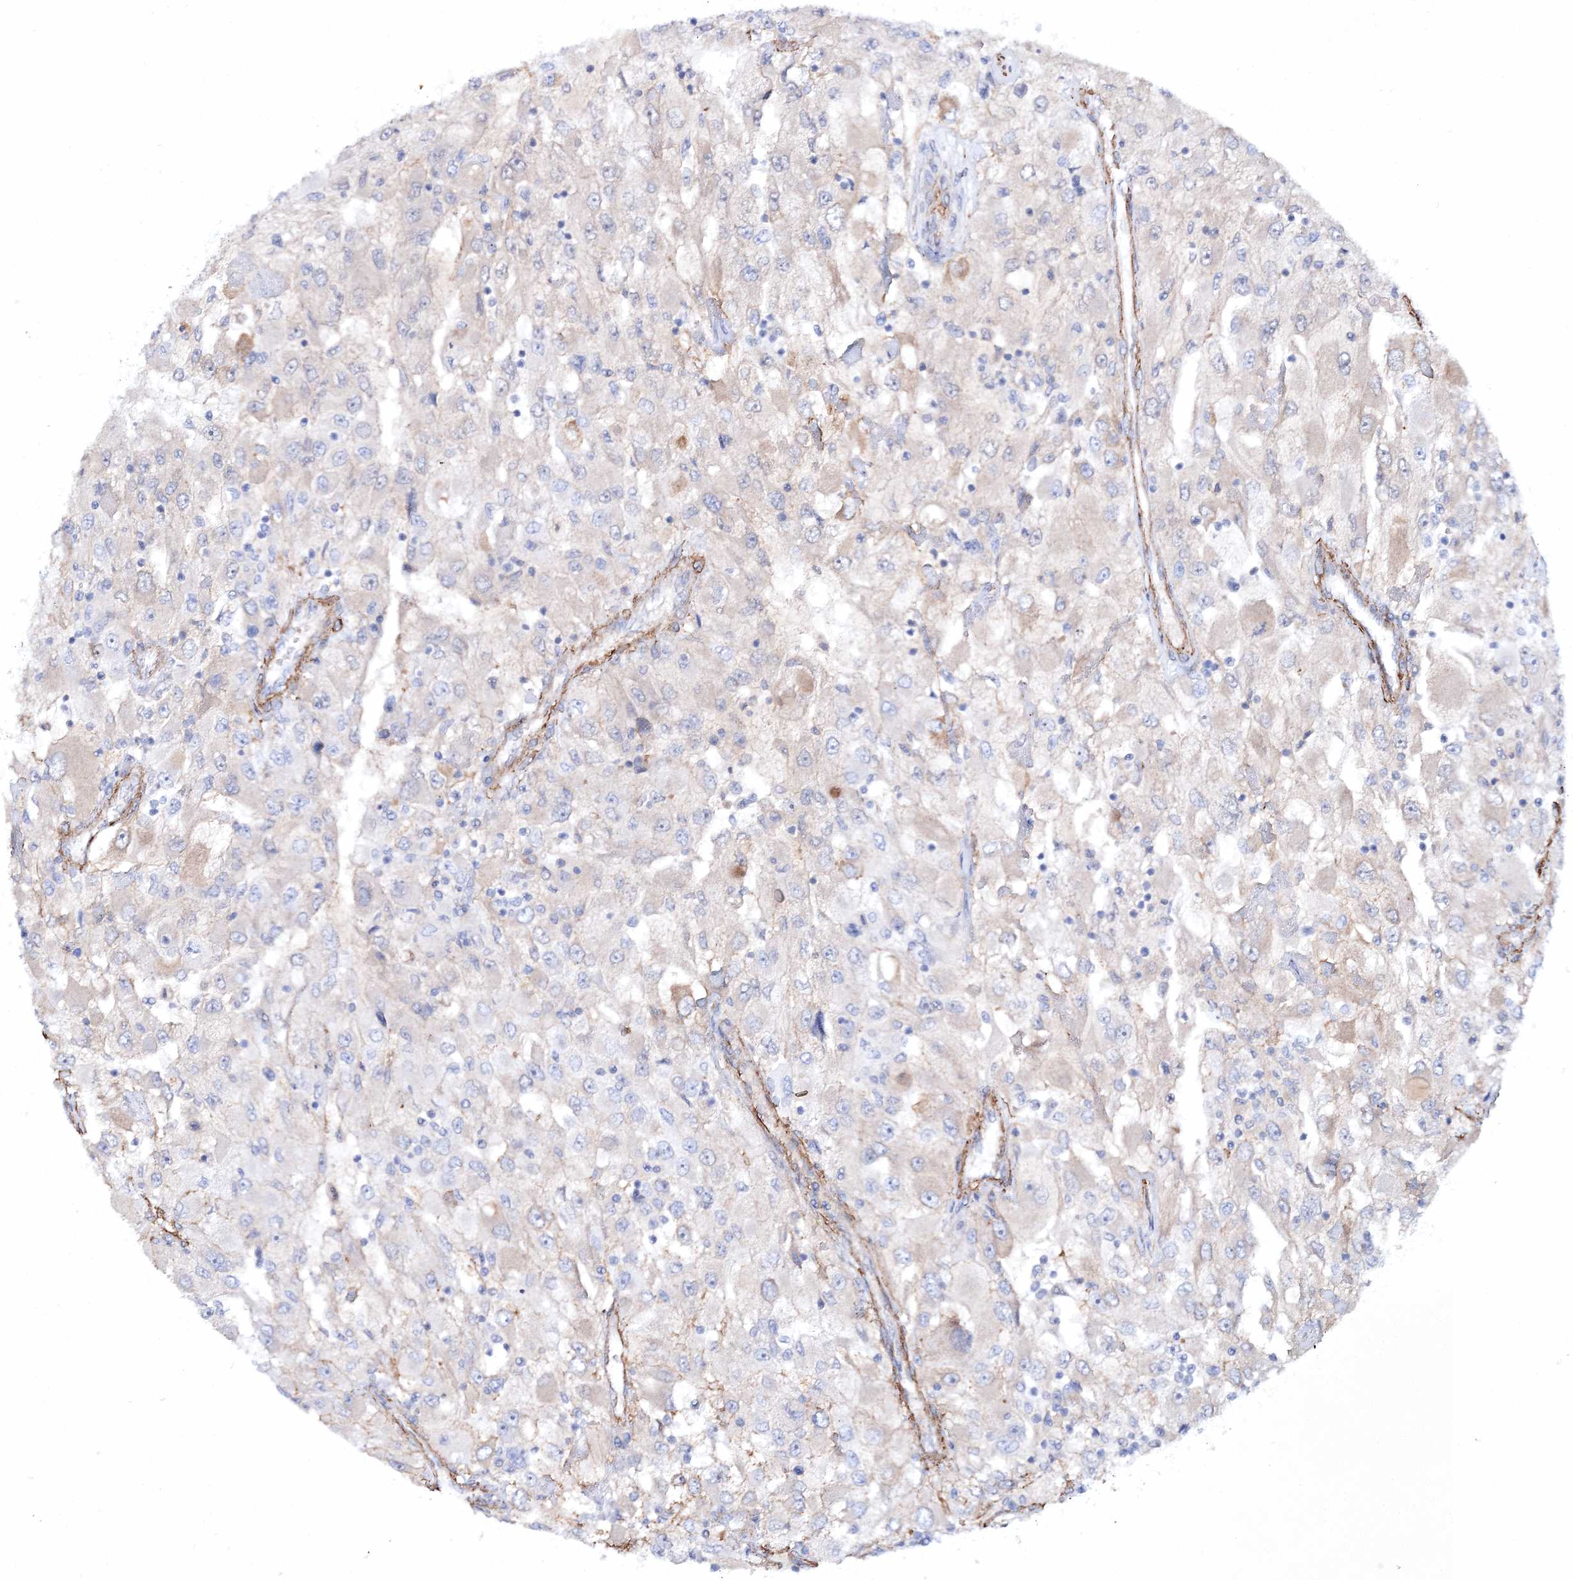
{"staining": {"intensity": "weak", "quantity": "<25%", "location": "cytoplasmic/membranous"}, "tissue": "renal cancer", "cell_type": "Tumor cells", "image_type": "cancer", "snomed": [{"axis": "morphology", "description": "Adenocarcinoma, NOS"}, {"axis": "topography", "description": "Kidney"}], "caption": "Immunohistochemistry image of neoplastic tissue: renal cancer (adenocarcinoma) stained with DAB (3,3'-diaminobenzidine) demonstrates no significant protein expression in tumor cells.", "gene": "RTN2", "patient": {"sex": "female", "age": 52}}